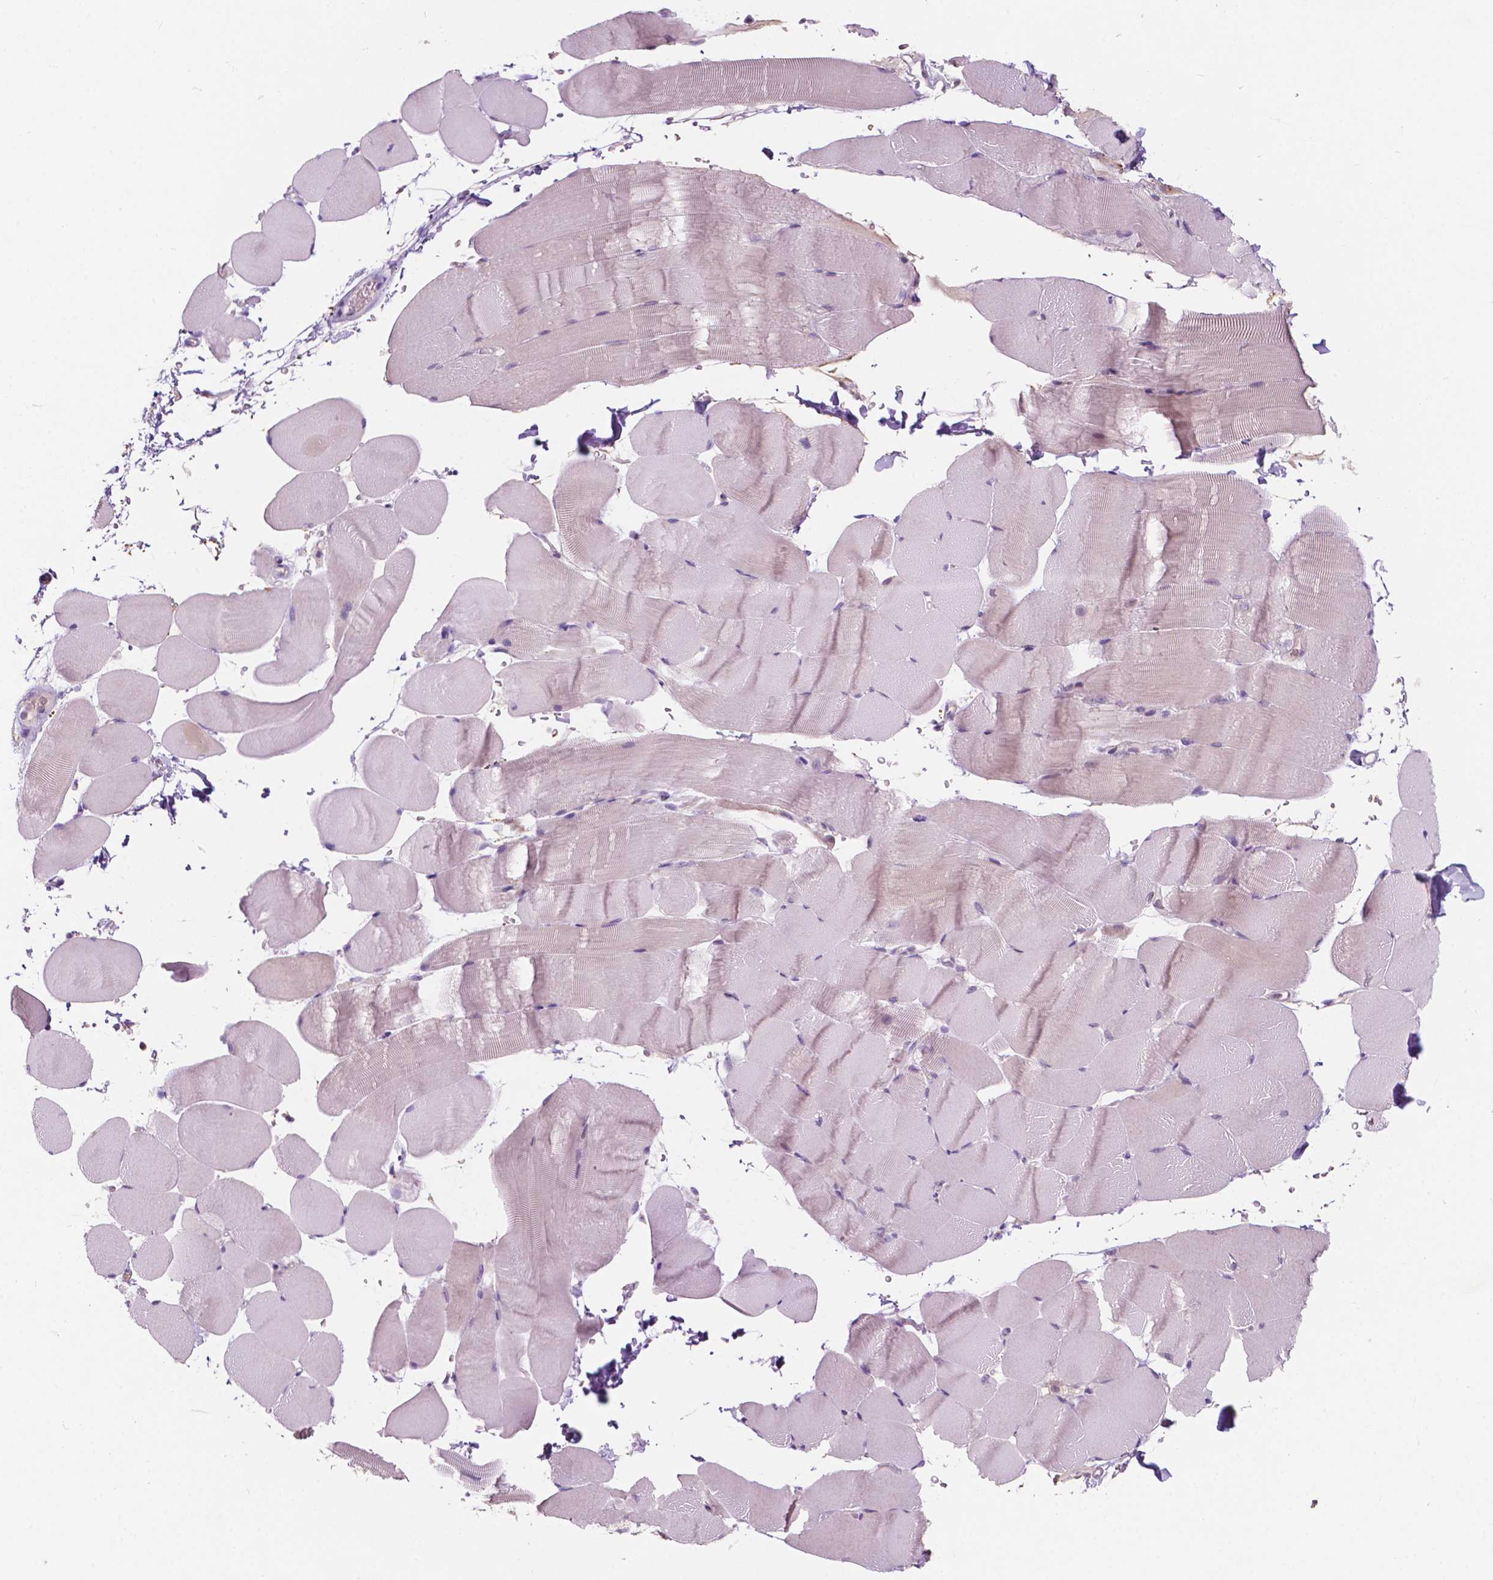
{"staining": {"intensity": "negative", "quantity": "none", "location": "none"}, "tissue": "skeletal muscle", "cell_type": "Myocytes", "image_type": "normal", "snomed": [{"axis": "morphology", "description": "Normal tissue, NOS"}, {"axis": "topography", "description": "Skeletal muscle"}], "caption": "An immunohistochemistry (IHC) image of normal skeletal muscle is shown. There is no staining in myocytes of skeletal muscle. (Immunohistochemistry, brightfield microscopy, high magnification).", "gene": "TM6SF2", "patient": {"sex": "female", "age": 37}}